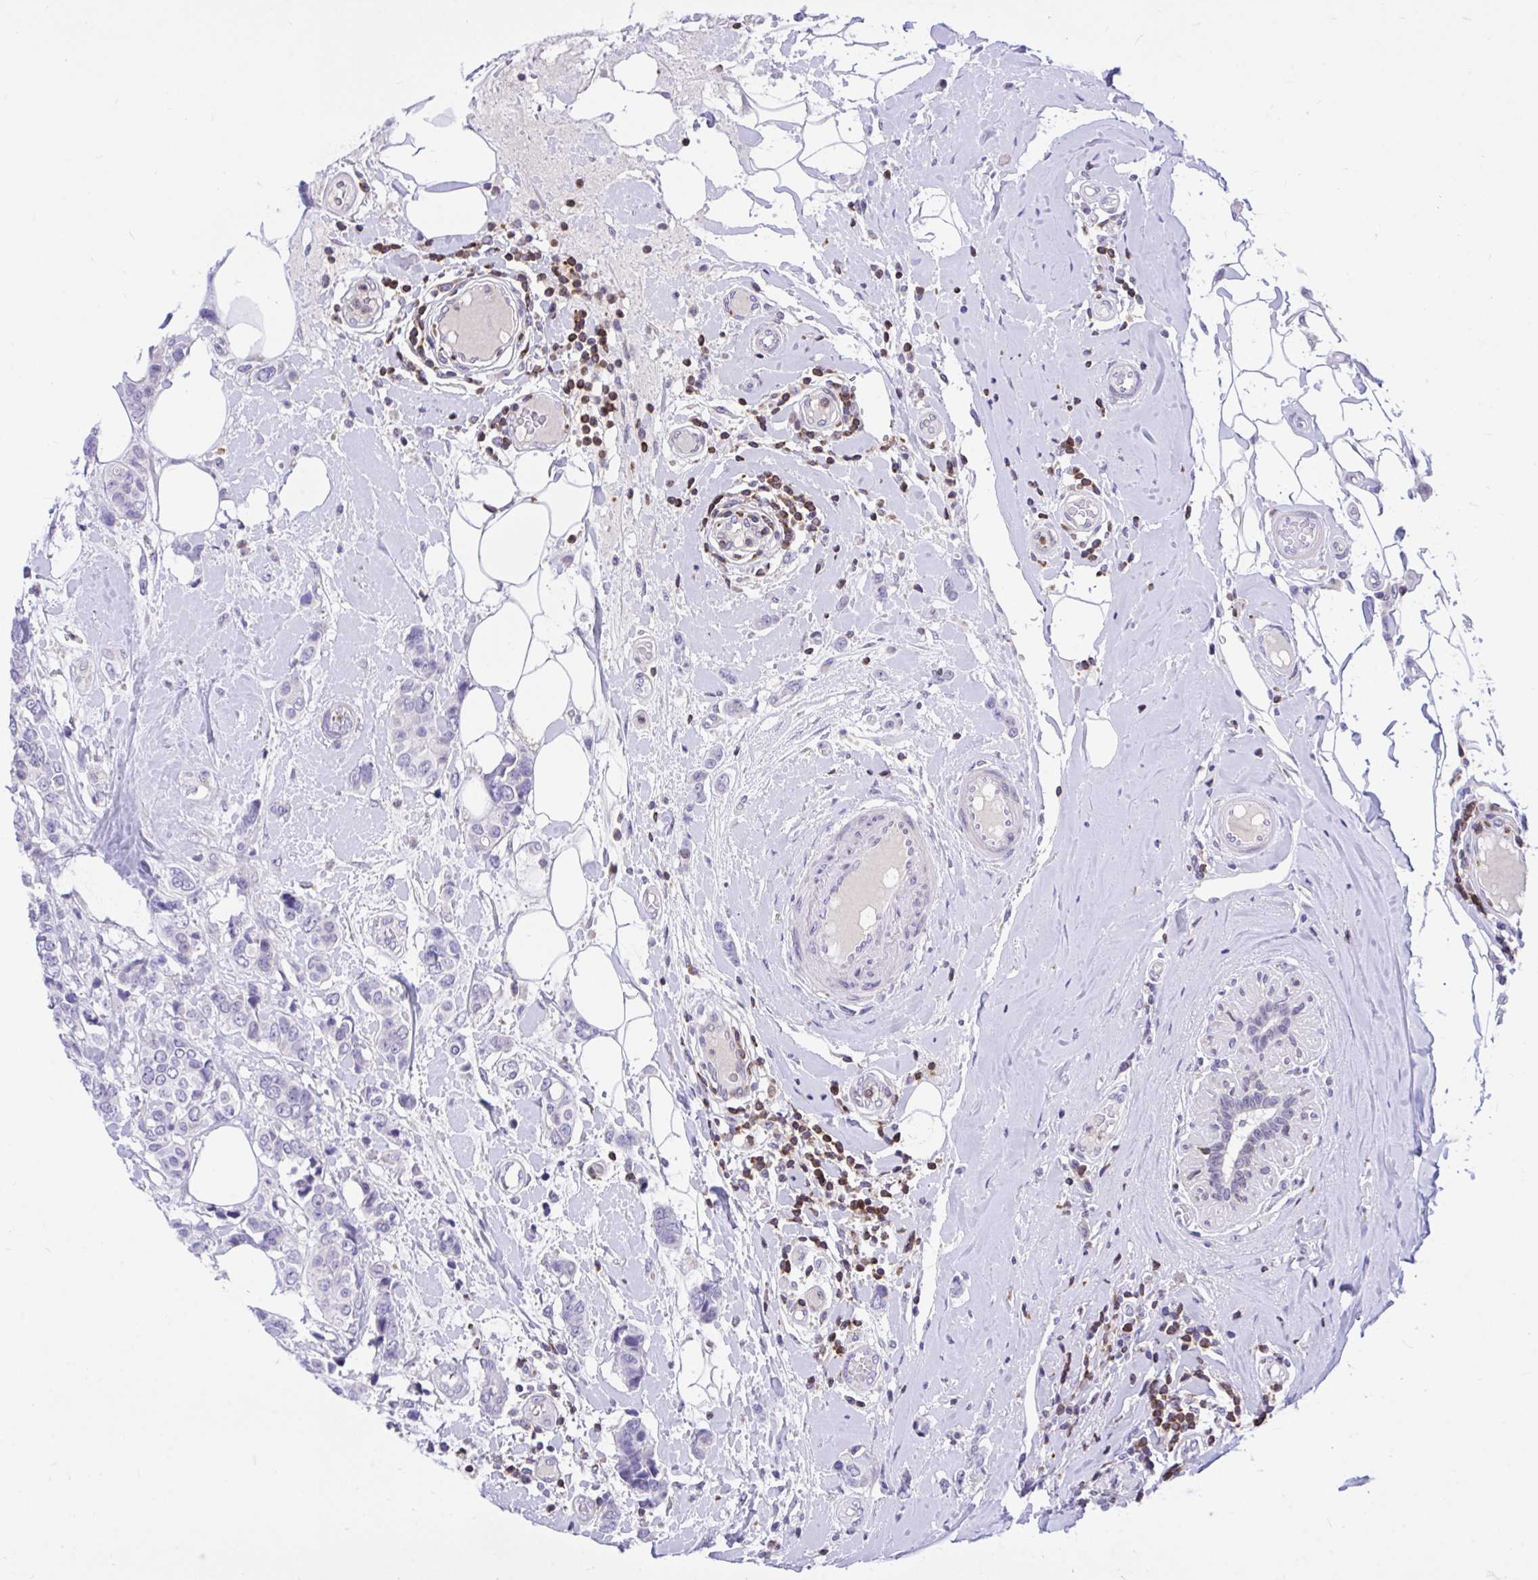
{"staining": {"intensity": "negative", "quantity": "none", "location": "none"}, "tissue": "breast cancer", "cell_type": "Tumor cells", "image_type": "cancer", "snomed": [{"axis": "morphology", "description": "Lobular carcinoma"}, {"axis": "topography", "description": "Breast"}], "caption": "Tumor cells show no significant positivity in lobular carcinoma (breast). The staining was performed using DAB (3,3'-diaminobenzidine) to visualize the protein expression in brown, while the nuclei were stained in blue with hematoxylin (Magnification: 20x).", "gene": "CXCL8", "patient": {"sex": "female", "age": 51}}